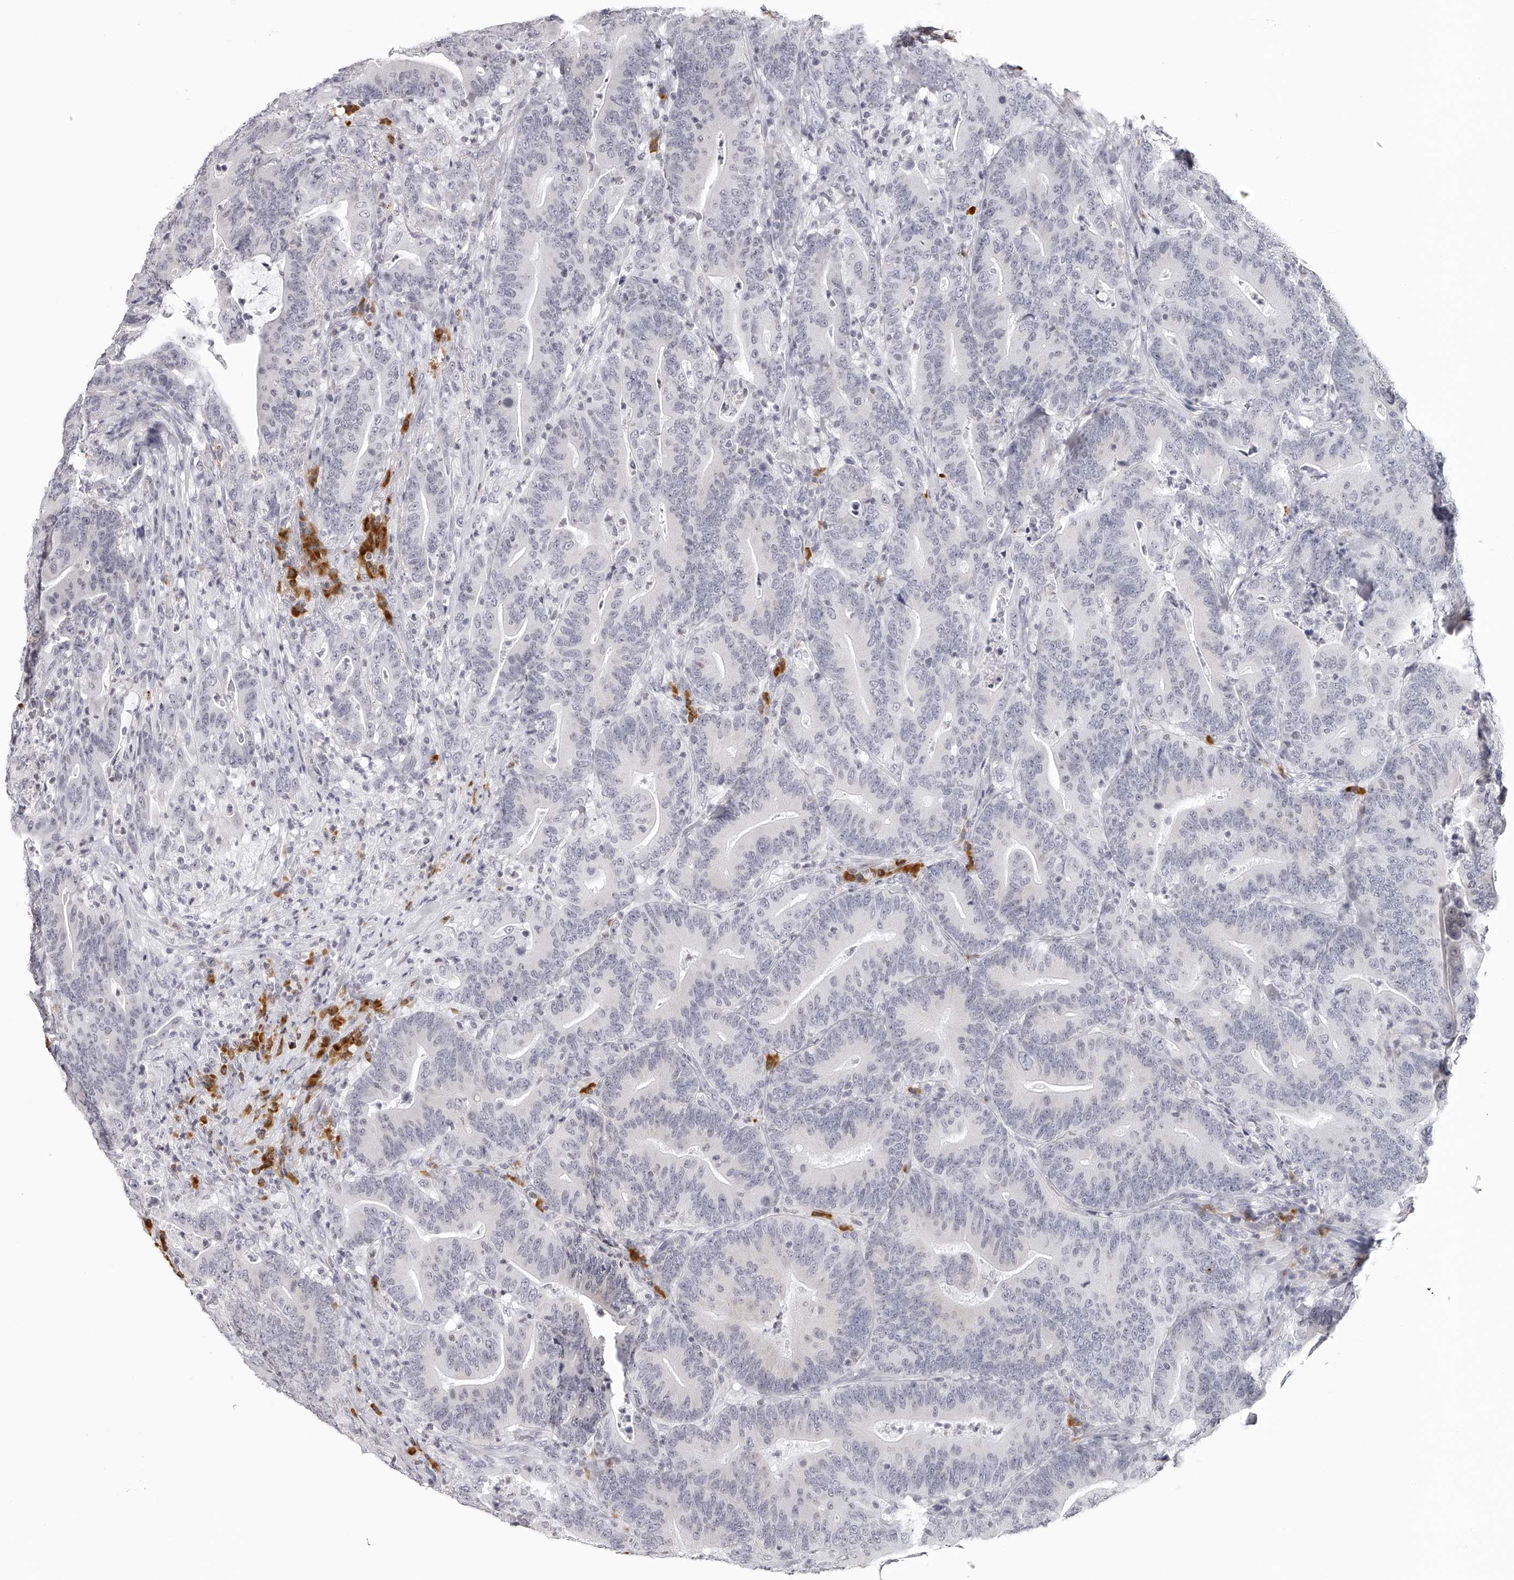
{"staining": {"intensity": "negative", "quantity": "none", "location": "none"}, "tissue": "colorectal cancer", "cell_type": "Tumor cells", "image_type": "cancer", "snomed": [{"axis": "morphology", "description": "Adenocarcinoma, NOS"}, {"axis": "topography", "description": "Colon"}], "caption": "This histopathology image is of colorectal adenocarcinoma stained with immunohistochemistry to label a protein in brown with the nuclei are counter-stained blue. There is no positivity in tumor cells.", "gene": "SEC11C", "patient": {"sex": "female", "age": 66}}